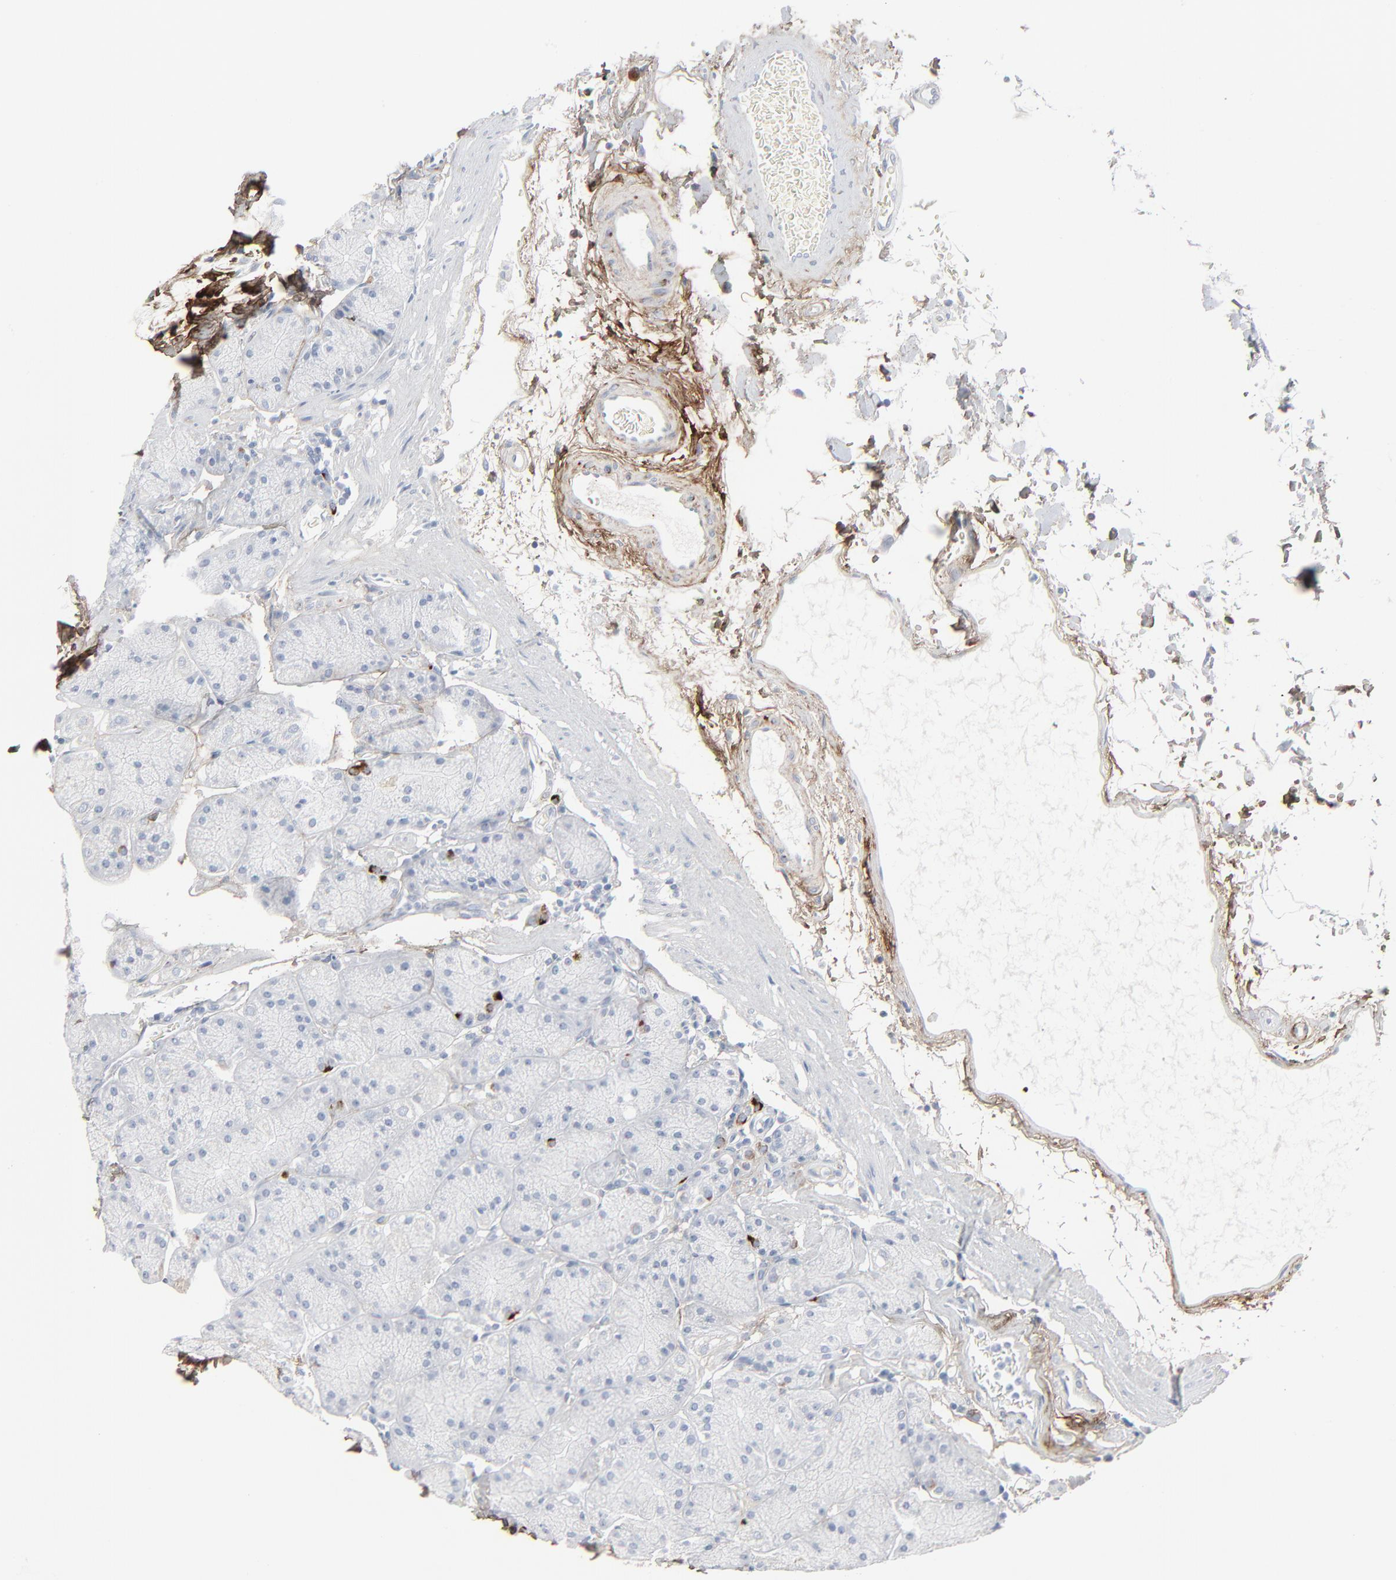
{"staining": {"intensity": "negative", "quantity": "none", "location": "none"}, "tissue": "stomach", "cell_type": "Glandular cells", "image_type": "normal", "snomed": [{"axis": "morphology", "description": "Normal tissue, NOS"}, {"axis": "topography", "description": "Stomach, upper"}, {"axis": "topography", "description": "Stomach"}], "caption": "The immunohistochemistry (IHC) photomicrograph has no significant expression in glandular cells of stomach.", "gene": "BGN", "patient": {"sex": "male", "age": 76}}